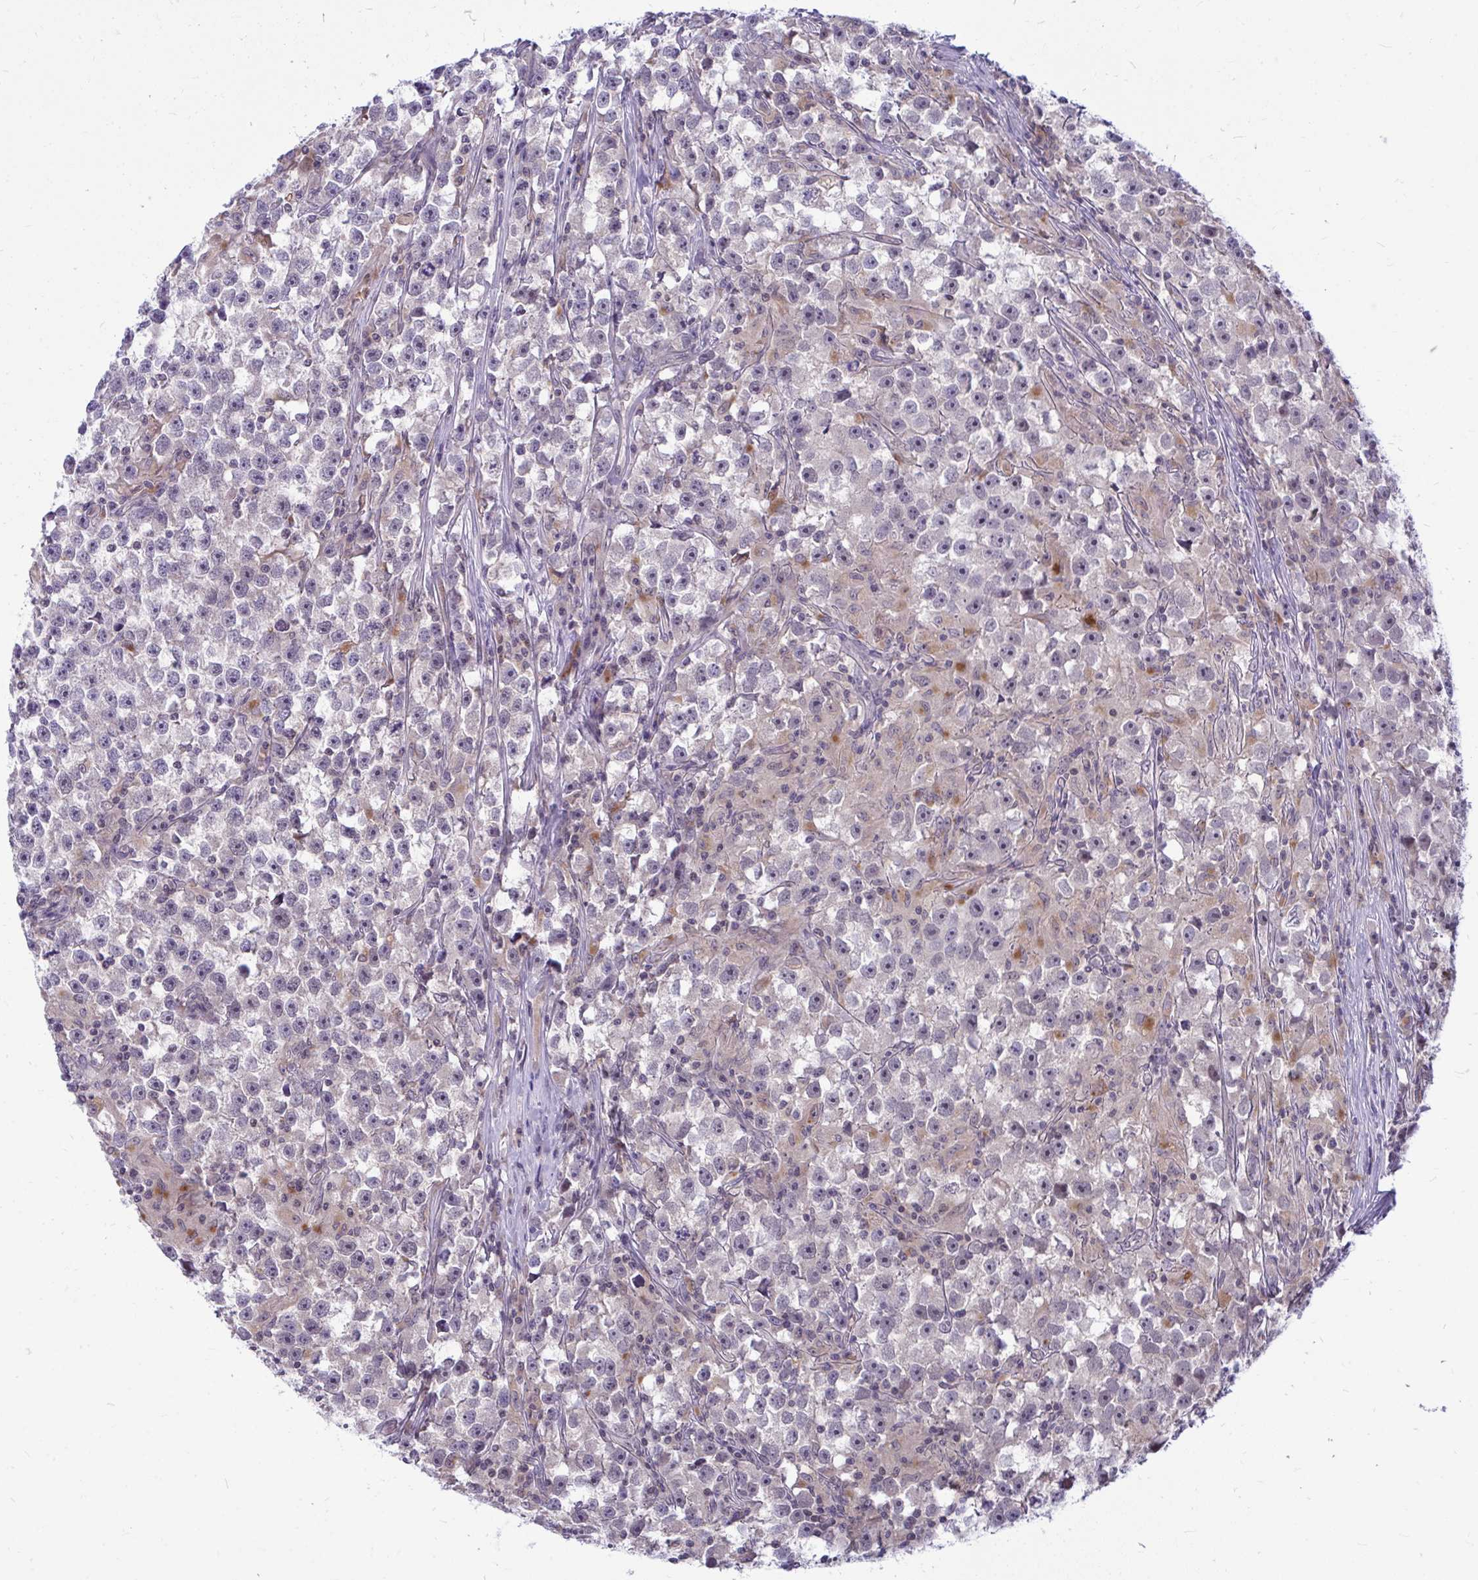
{"staining": {"intensity": "negative", "quantity": "none", "location": "none"}, "tissue": "testis cancer", "cell_type": "Tumor cells", "image_type": "cancer", "snomed": [{"axis": "morphology", "description": "Seminoma, NOS"}, {"axis": "topography", "description": "Testis"}], "caption": "IHC image of neoplastic tissue: seminoma (testis) stained with DAB exhibits no significant protein staining in tumor cells.", "gene": "ZSCAN25", "patient": {"sex": "male", "age": 33}}